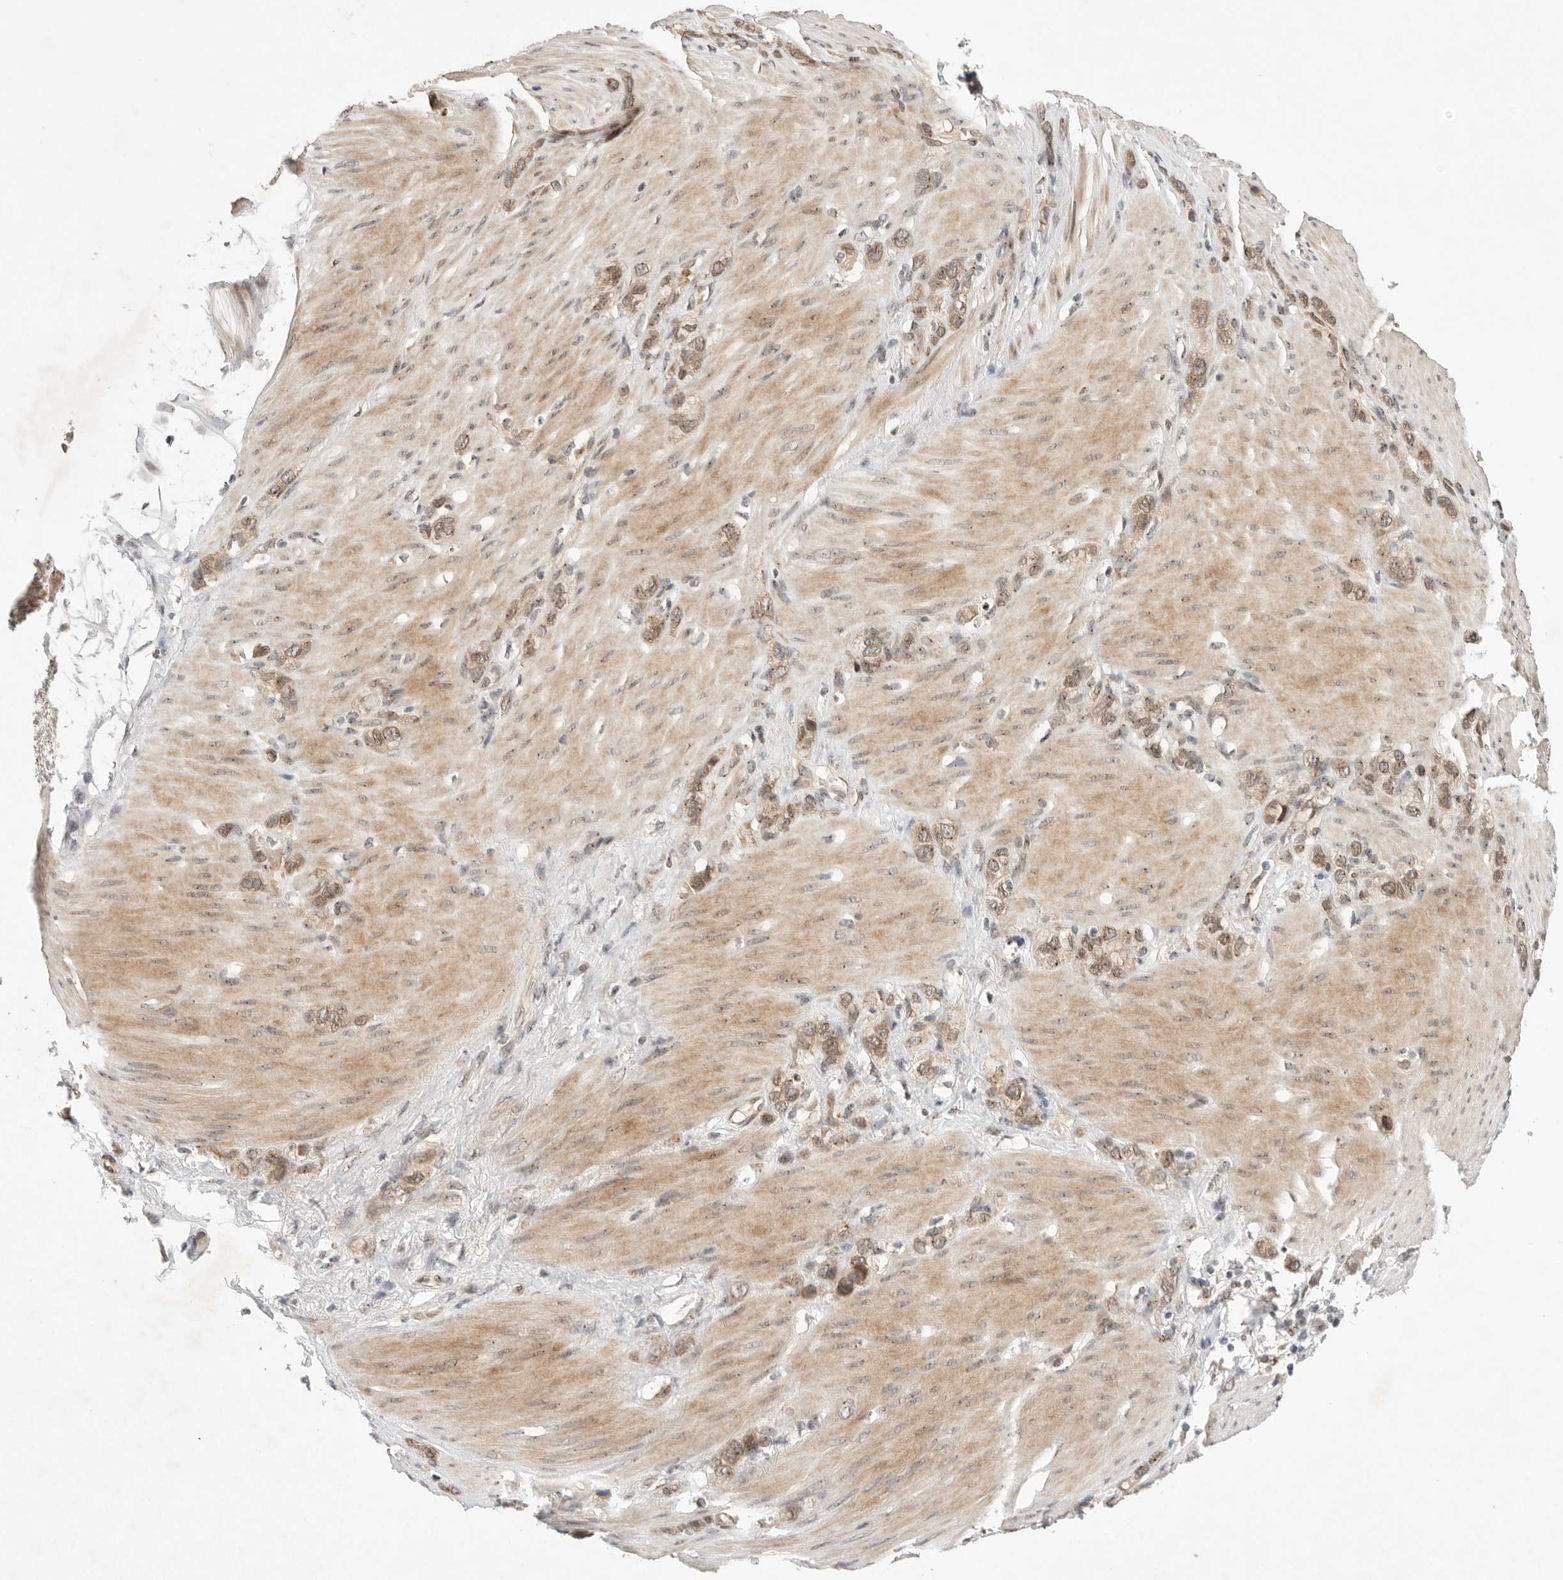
{"staining": {"intensity": "moderate", "quantity": ">75%", "location": "cytoplasmic/membranous,nuclear"}, "tissue": "stomach cancer", "cell_type": "Tumor cells", "image_type": "cancer", "snomed": [{"axis": "morphology", "description": "Normal tissue, NOS"}, {"axis": "morphology", "description": "Adenocarcinoma, NOS"}, {"axis": "morphology", "description": "Adenocarcinoma, High grade"}, {"axis": "topography", "description": "Stomach, upper"}, {"axis": "topography", "description": "Stomach"}], "caption": "Immunohistochemical staining of stomach cancer reveals medium levels of moderate cytoplasmic/membranous and nuclear protein staining in approximately >75% of tumor cells.", "gene": "LEMD3", "patient": {"sex": "female", "age": 65}}